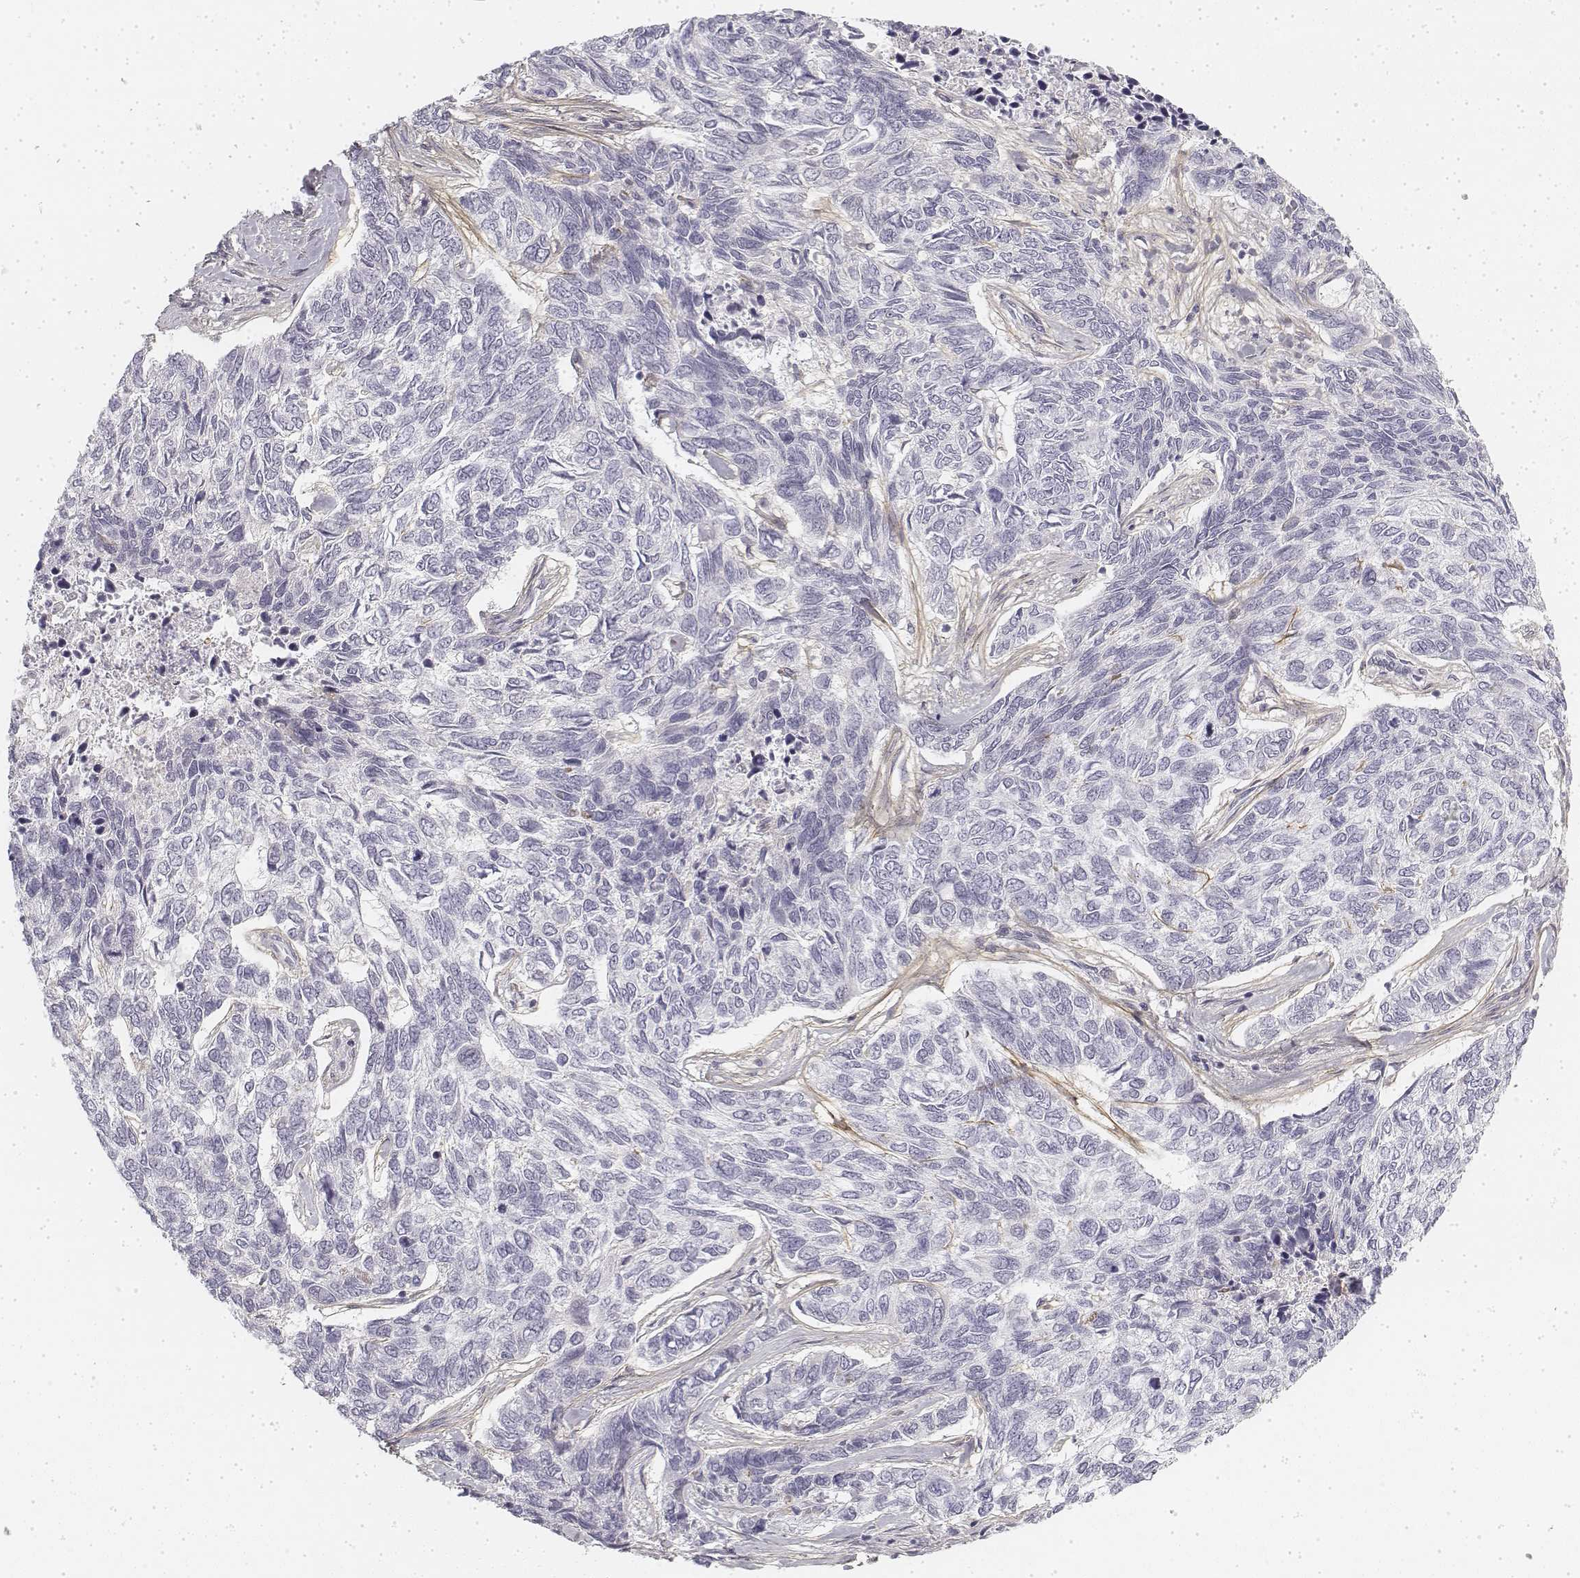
{"staining": {"intensity": "negative", "quantity": "none", "location": "none"}, "tissue": "skin cancer", "cell_type": "Tumor cells", "image_type": "cancer", "snomed": [{"axis": "morphology", "description": "Basal cell carcinoma"}, {"axis": "topography", "description": "Skin"}], "caption": "An immunohistochemistry micrograph of basal cell carcinoma (skin) is shown. There is no staining in tumor cells of basal cell carcinoma (skin).", "gene": "KRT84", "patient": {"sex": "female", "age": 65}}